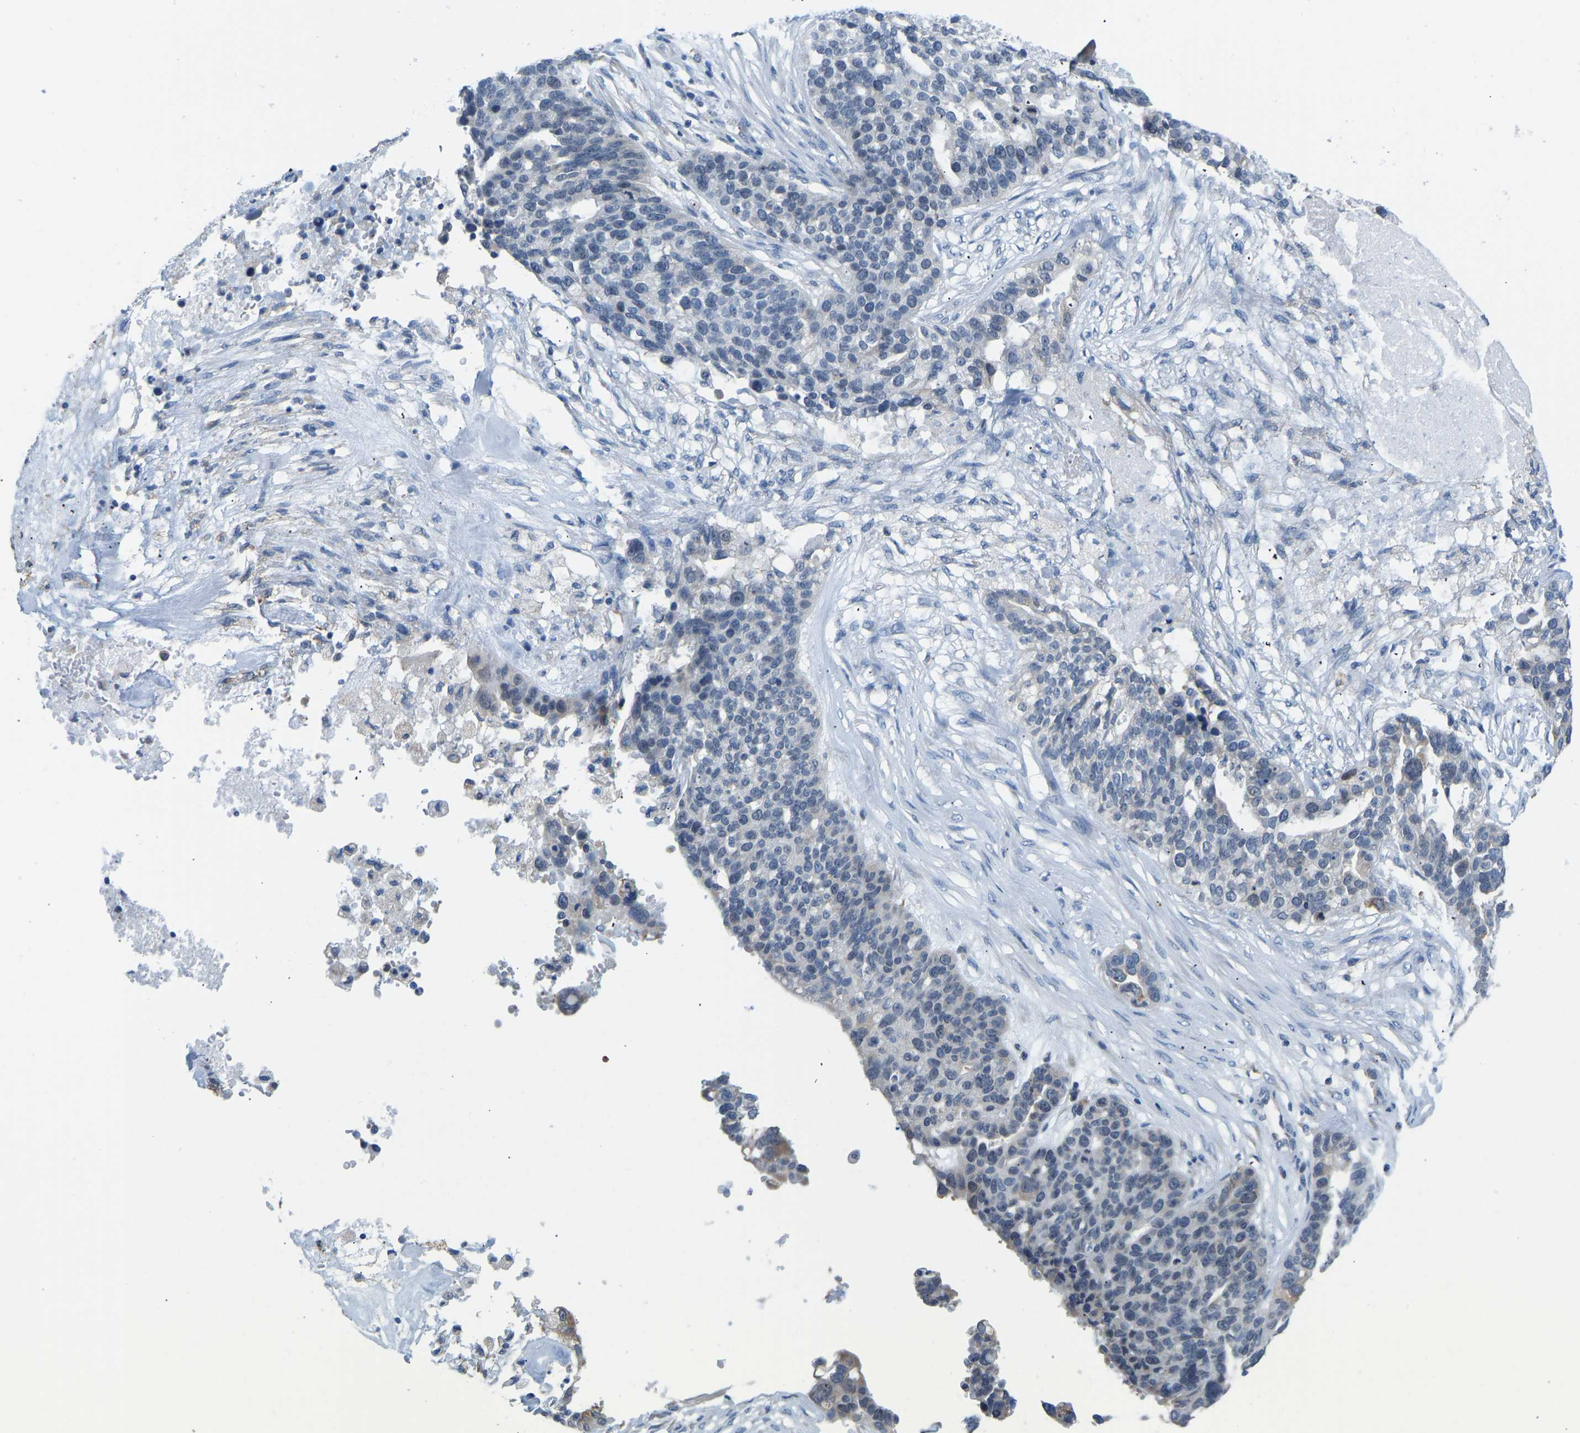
{"staining": {"intensity": "negative", "quantity": "none", "location": "none"}, "tissue": "ovarian cancer", "cell_type": "Tumor cells", "image_type": "cancer", "snomed": [{"axis": "morphology", "description": "Cystadenocarcinoma, serous, NOS"}, {"axis": "topography", "description": "Ovary"}], "caption": "Human ovarian cancer (serous cystadenocarcinoma) stained for a protein using IHC demonstrates no staining in tumor cells.", "gene": "VRK1", "patient": {"sex": "female", "age": 59}}